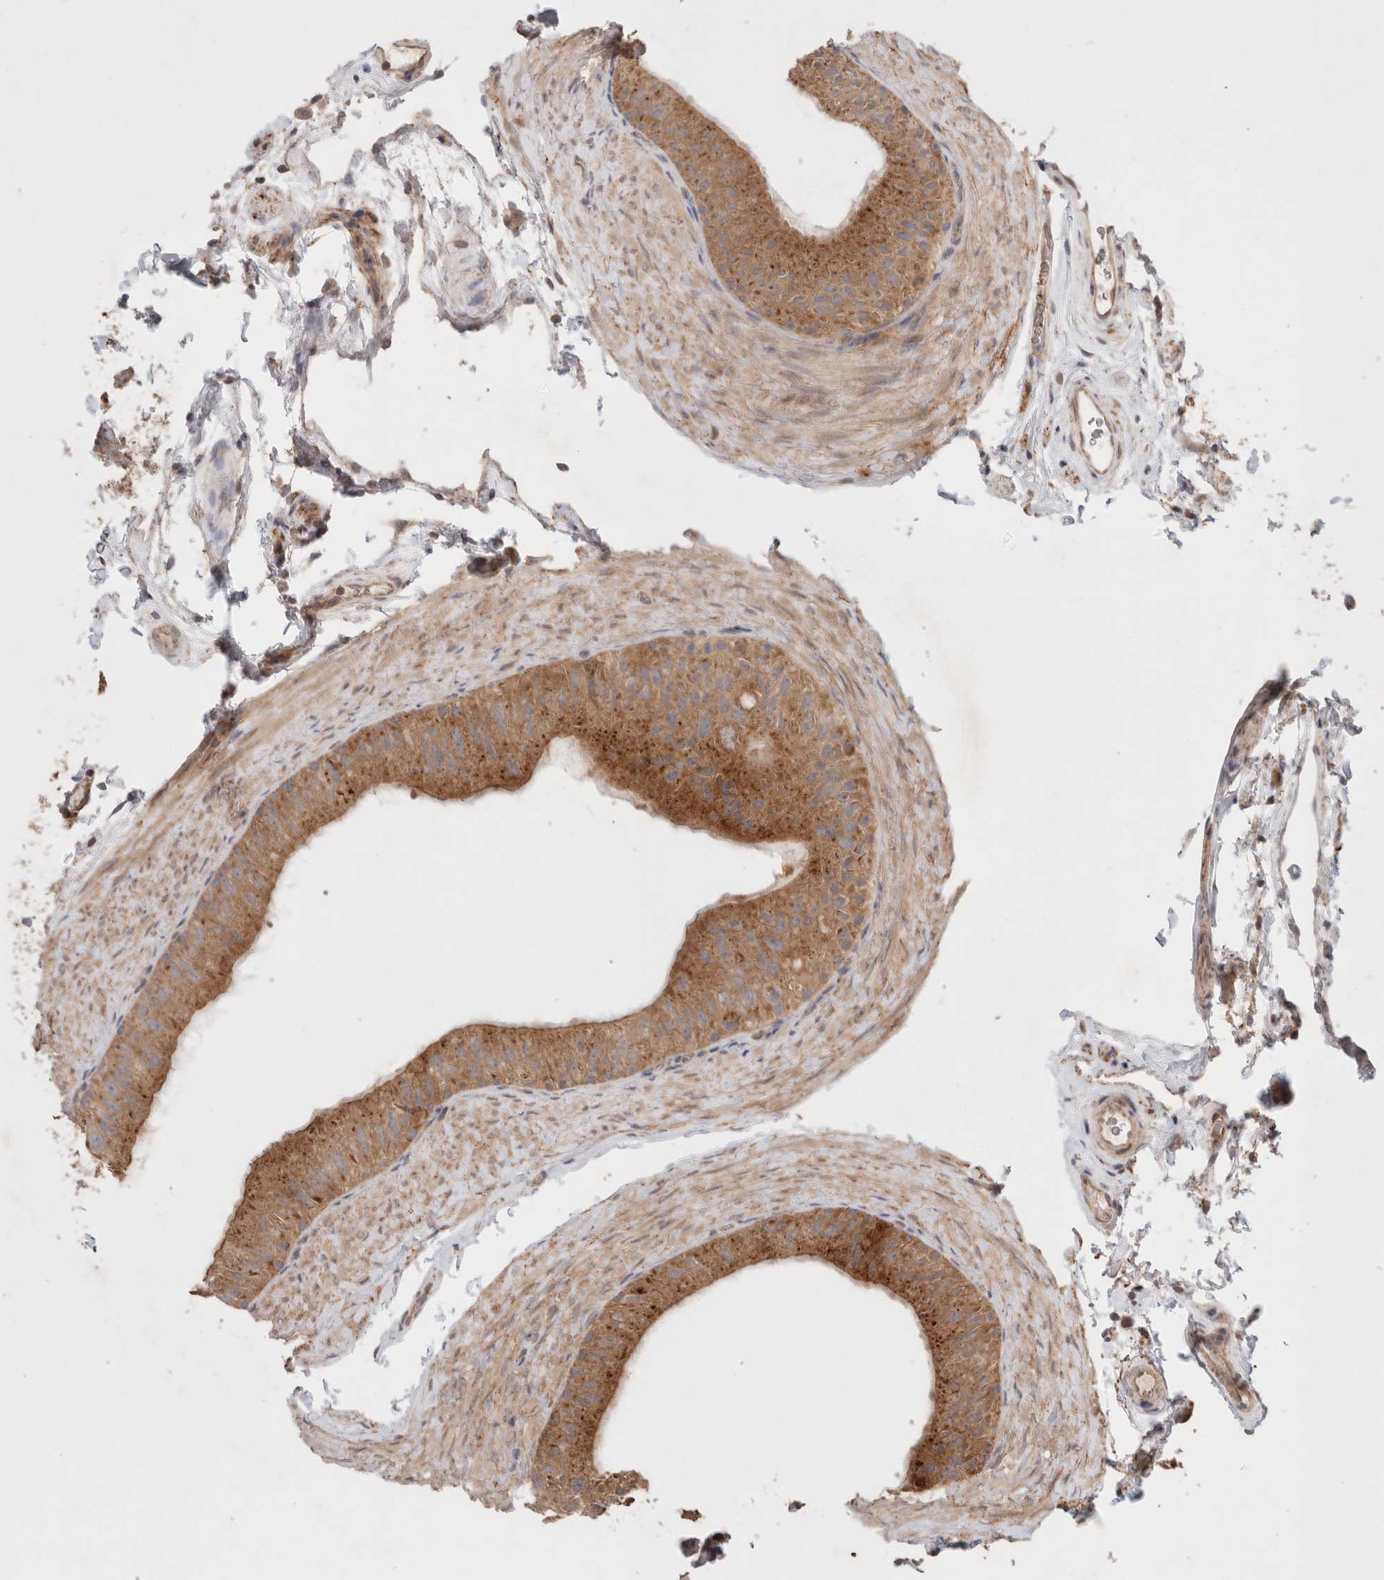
{"staining": {"intensity": "moderate", "quantity": ">75%", "location": "cytoplasmic/membranous"}, "tissue": "epididymis", "cell_type": "Glandular cells", "image_type": "normal", "snomed": [{"axis": "morphology", "description": "Normal tissue, NOS"}, {"axis": "topography", "description": "Epididymis"}], "caption": "Brown immunohistochemical staining in normal human epididymis displays moderate cytoplasmic/membranous expression in approximately >75% of glandular cells.", "gene": "HROB", "patient": {"sex": "male", "age": 49}}